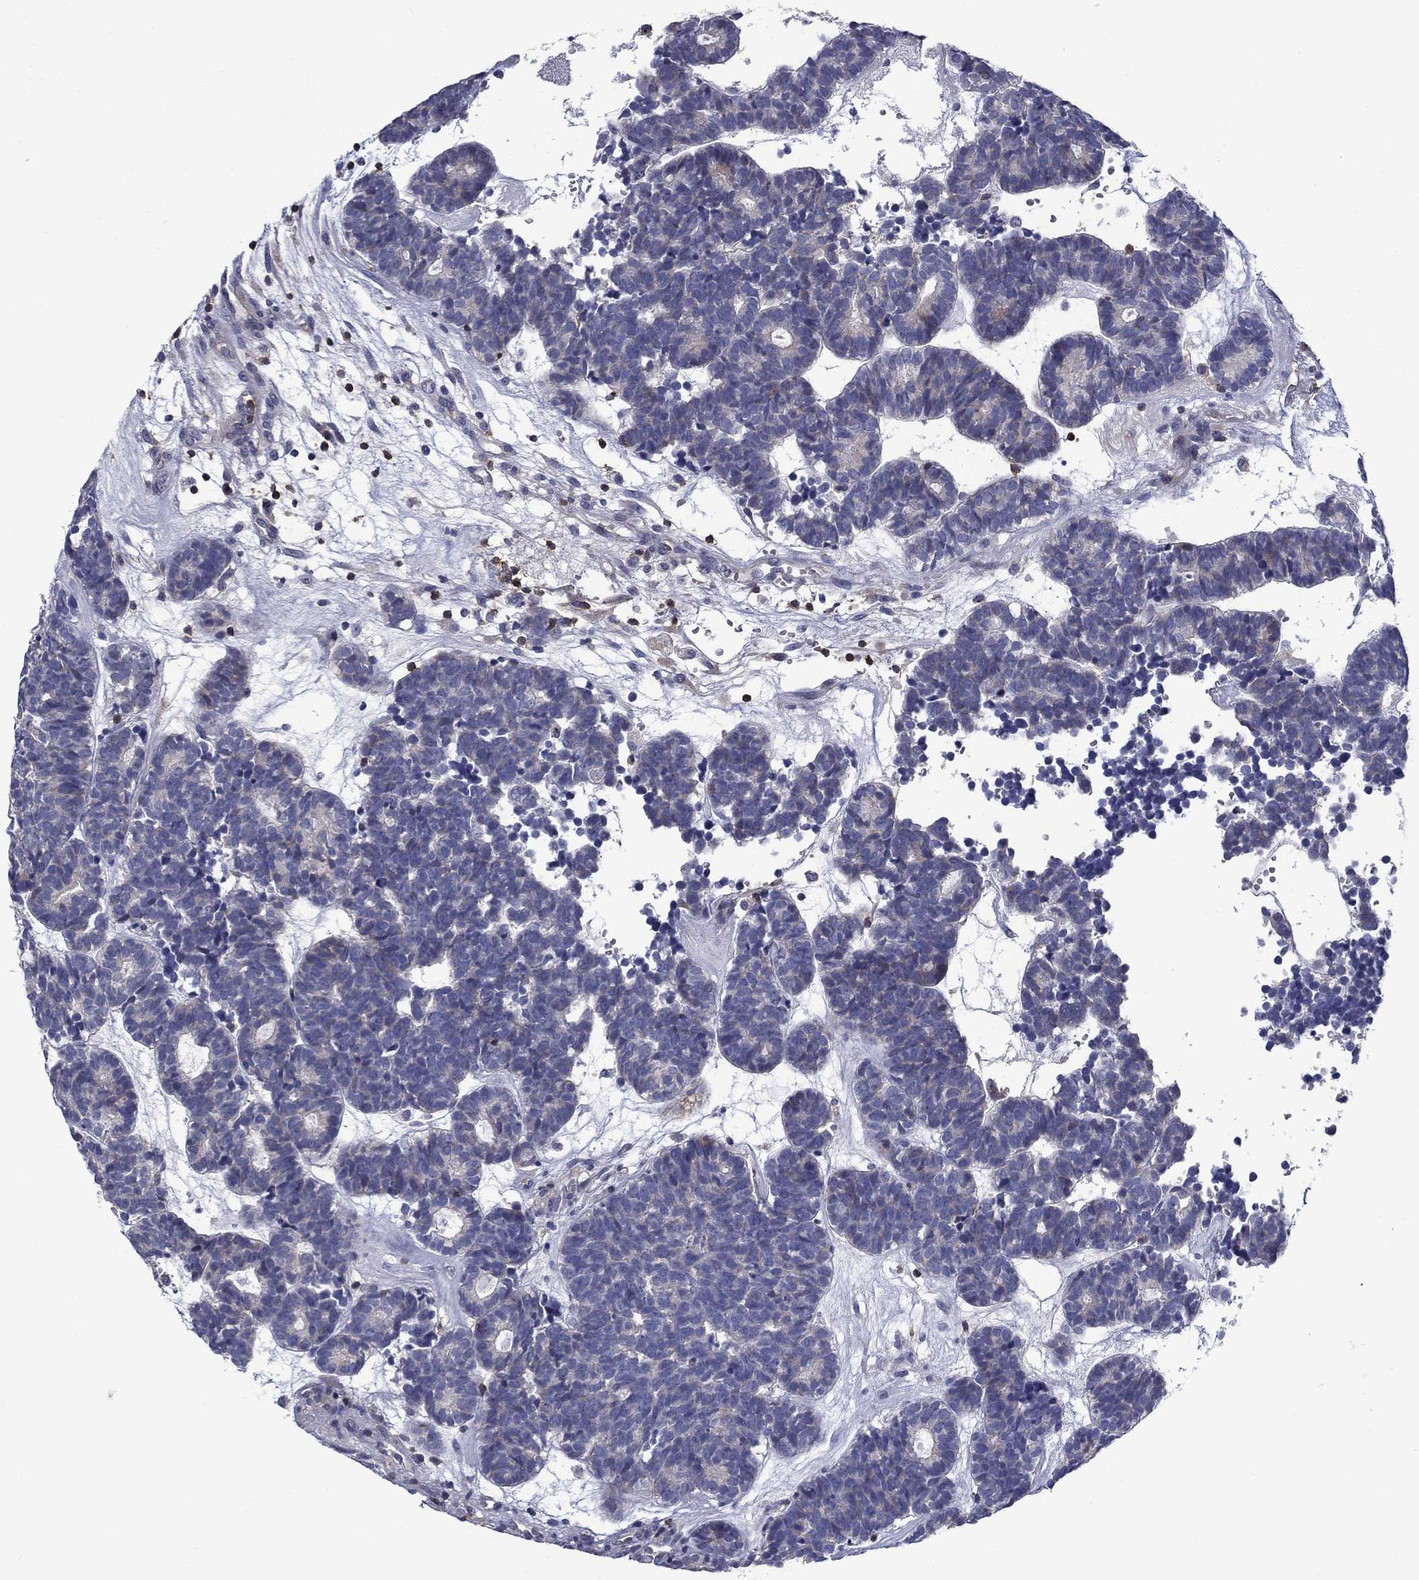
{"staining": {"intensity": "negative", "quantity": "none", "location": "none"}, "tissue": "head and neck cancer", "cell_type": "Tumor cells", "image_type": "cancer", "snomed": [{"axis": "morphology", "description": "Adenocarcinoma, NOS"}, {"axis": "topography", "description": "Head-Neck"}], "caption": "Immunohistochemistry of human head and neck adenocarcinoma reveals no positivity in tumor cells. (Brightfield microscopy of DAB IHC at high magnification).", "gene": "SIT1", "patient": {"sex": "female", "age": 81}}